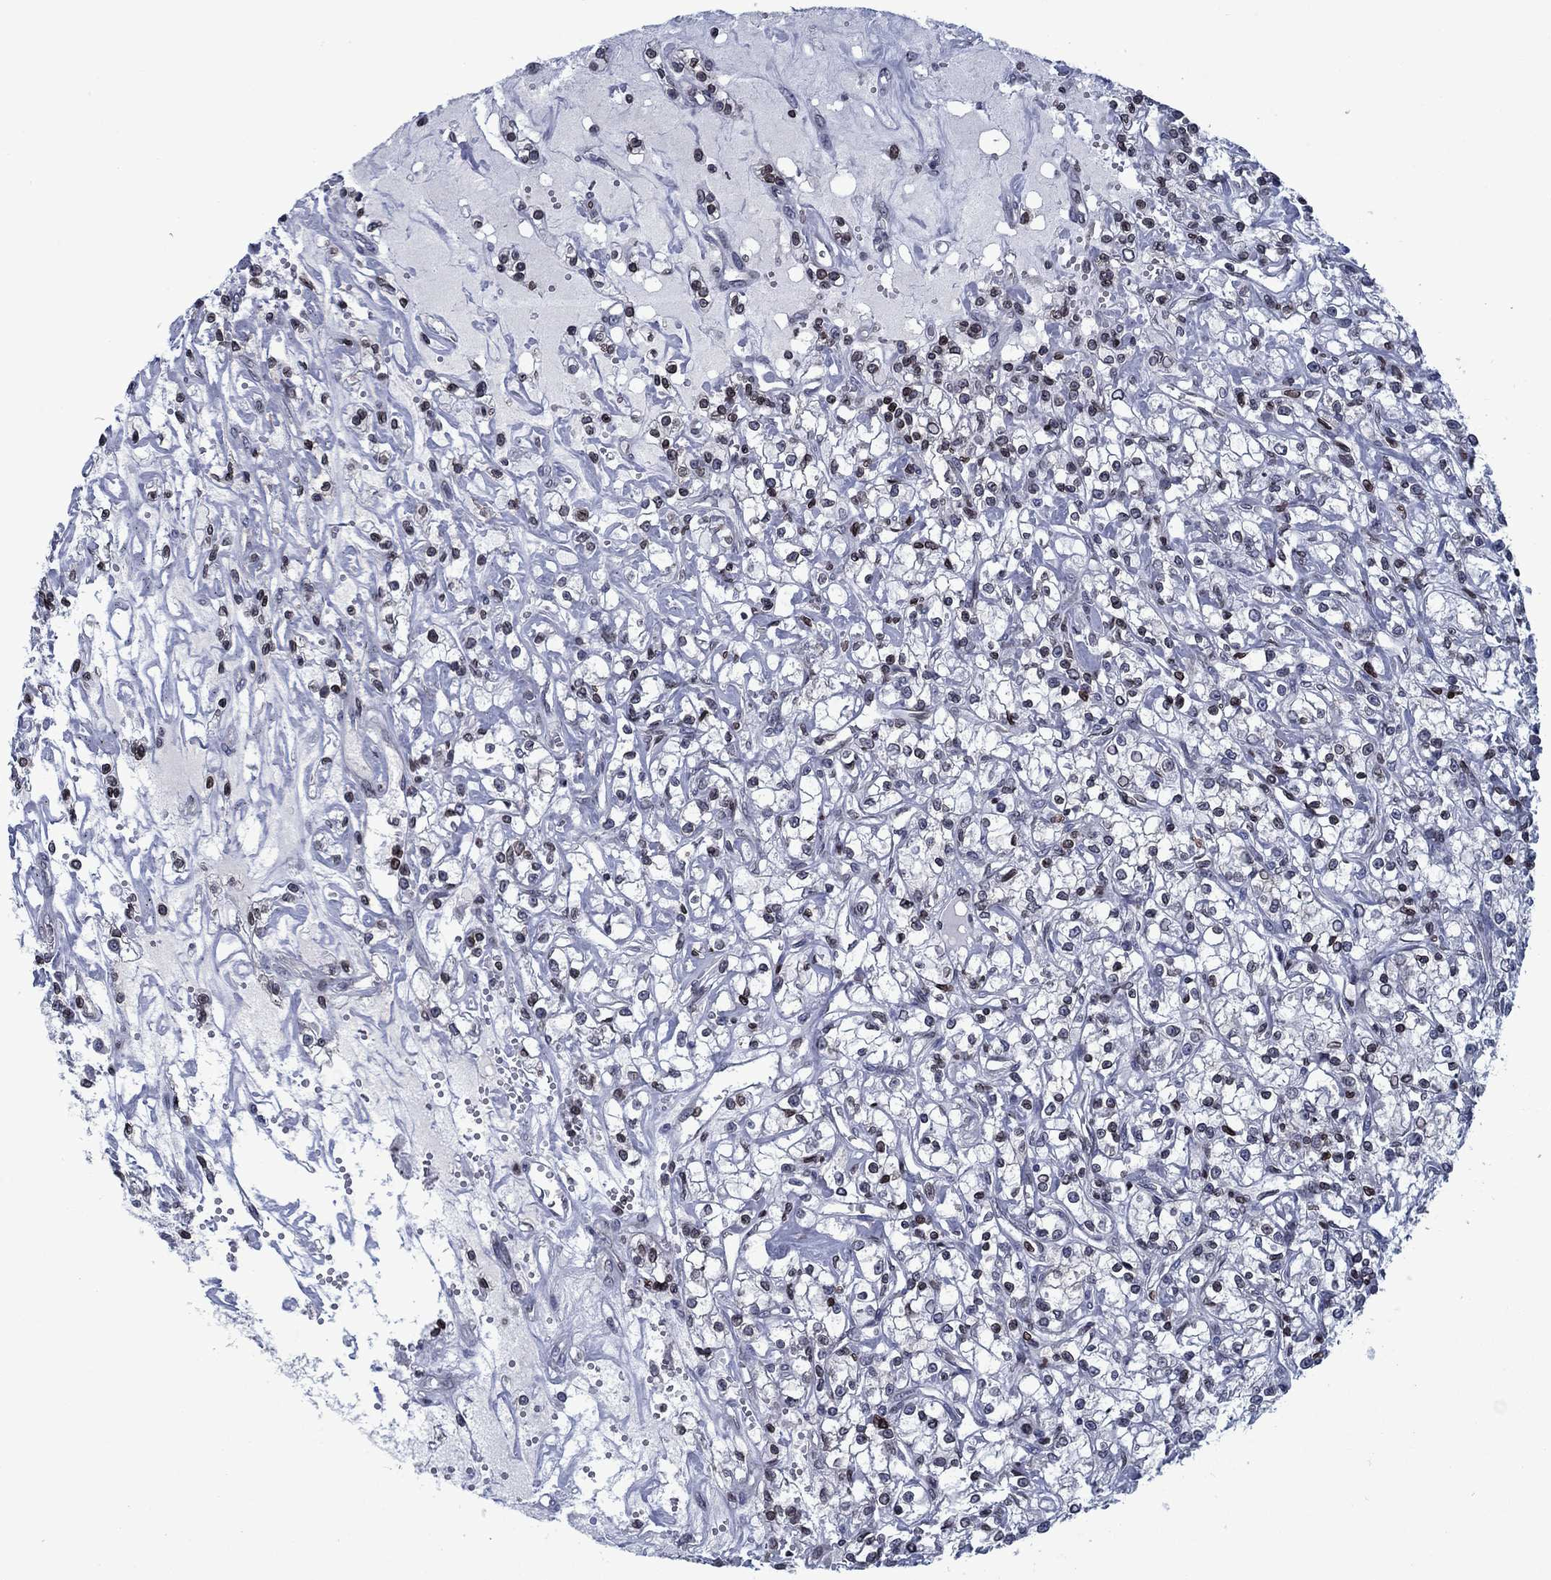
{"staining": {"intensity": "moderate", "quantity": "<25%", "location": "nuclear"}, "tissue": "renal cancer", "cell_type": "Tumor cells", "image_type": "cancer", "snomed": [{"axis": "morphology", "description": "Adenocarcinoma, NOS"}, {"axis": "topography", "description": "Kidney"}], "caption": "Approximately <25% of tumor cells in human renal adenocarcinoma display moderate nuclear protein positivity as visualized by brown immunohistochemical staining.", "gene": "SLA", "patient": {"sex": "female", "age": 59}}